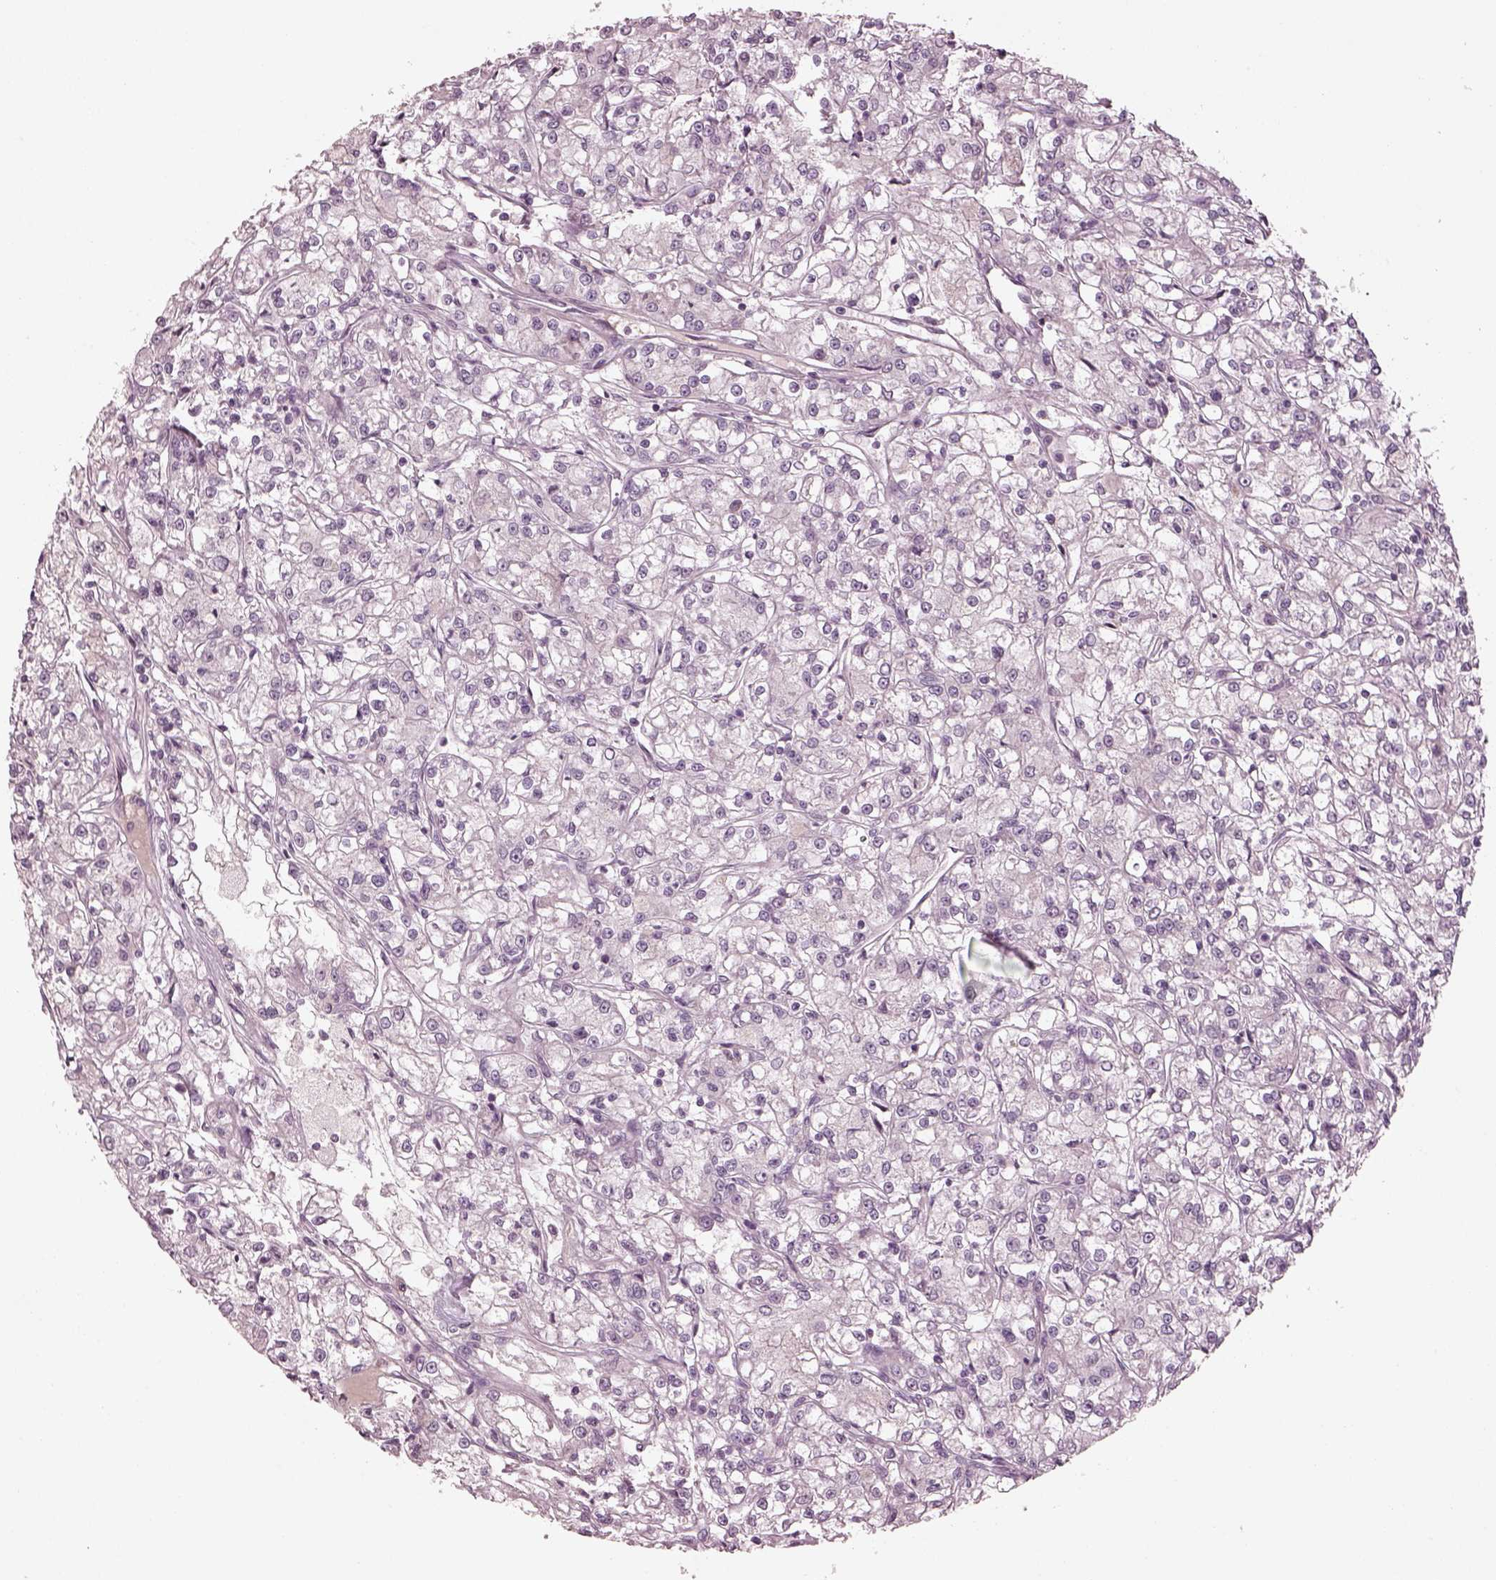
{"staining": {"intensity": "negative", "quantity": "none", "location": "none"}, "tissue": "renal cancer", "cell_type": "Tumor cells", "image_type": "cancer", "snomed": [{"axis": "morphology", "description": "Adenocarcinoma, NOS"}, {"axis": "topography", "description": "Kidney"}], "caption": "This micrograph is of renal cancer (adenocarcinoma) stained with immunohistochemistry (IHC) to label a protein in brown with the nuclei are counter-stained blue. There is no expression in tumor cells. The staining was performed using DAB (3,3'-diaminobenzidine) to visualize the protein expression in brown, while the nuclei were stained in blue with hematoxylin (Magnification: 20x).", "gene": "SPATA6L", "patient": {"sex": "female", "age": 59}}